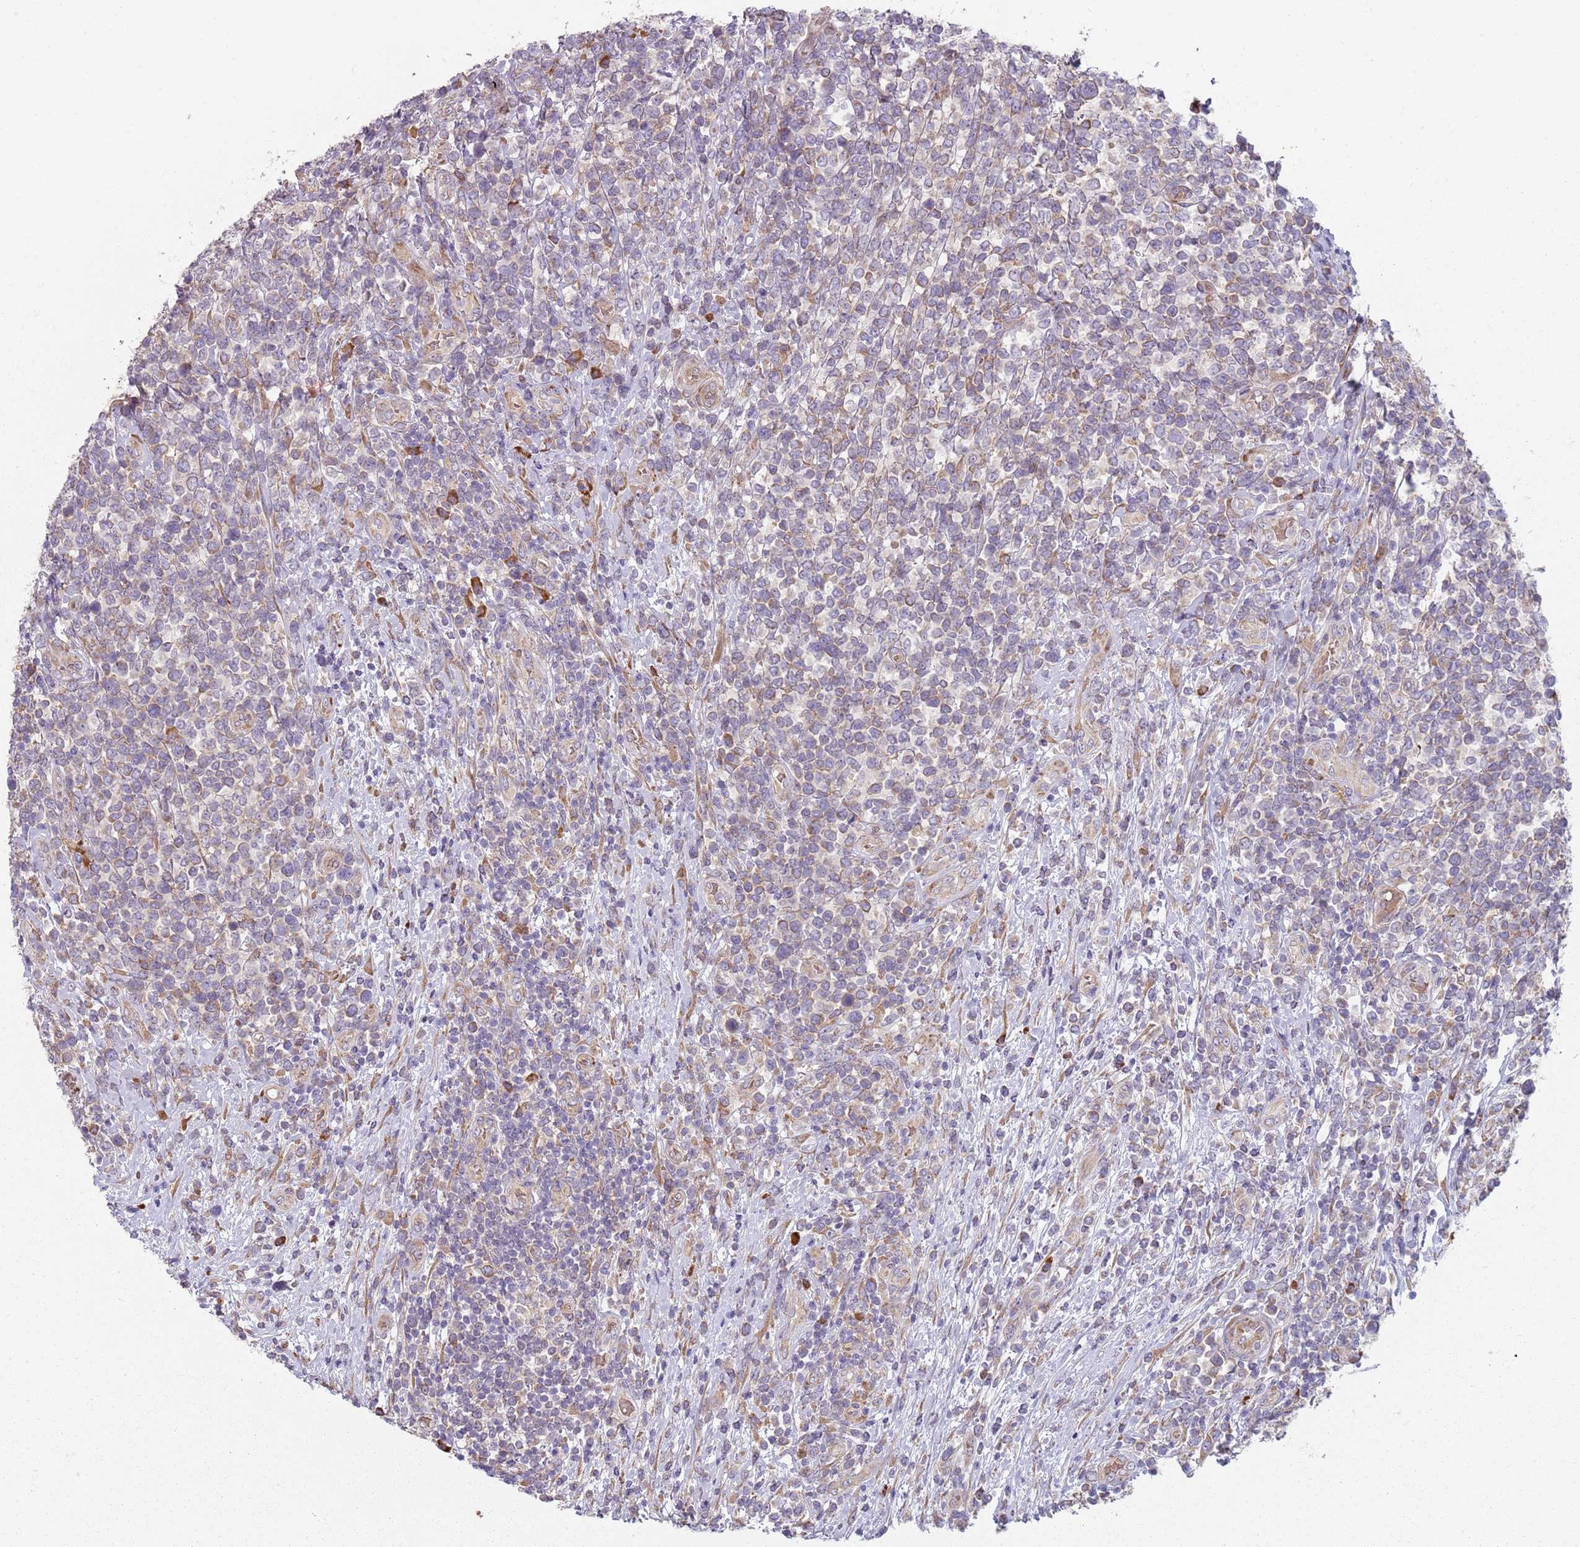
{"staining": {"intensity": "weak", "quantity": "25%-75%", "location": "cytoplasmic/membranous"}, "tissue": "lymphoma", "cell_type": "Tumor cells", "image_type": "cancer", "snomed": [{"axis": "morphology", "description": "Malignant lymphoma, non-Hodgkin's type, High grade"}, {"axis": "topography", "description": "Soft tissue"}], "caption": "Protein analysis of lymphoma tissue shows weak cytoplasmic/membranous positivity in approximately 25%-75% of tumor cells.", "gene": "SPATA2", "patient": {"sex": "female", "age": 56}}